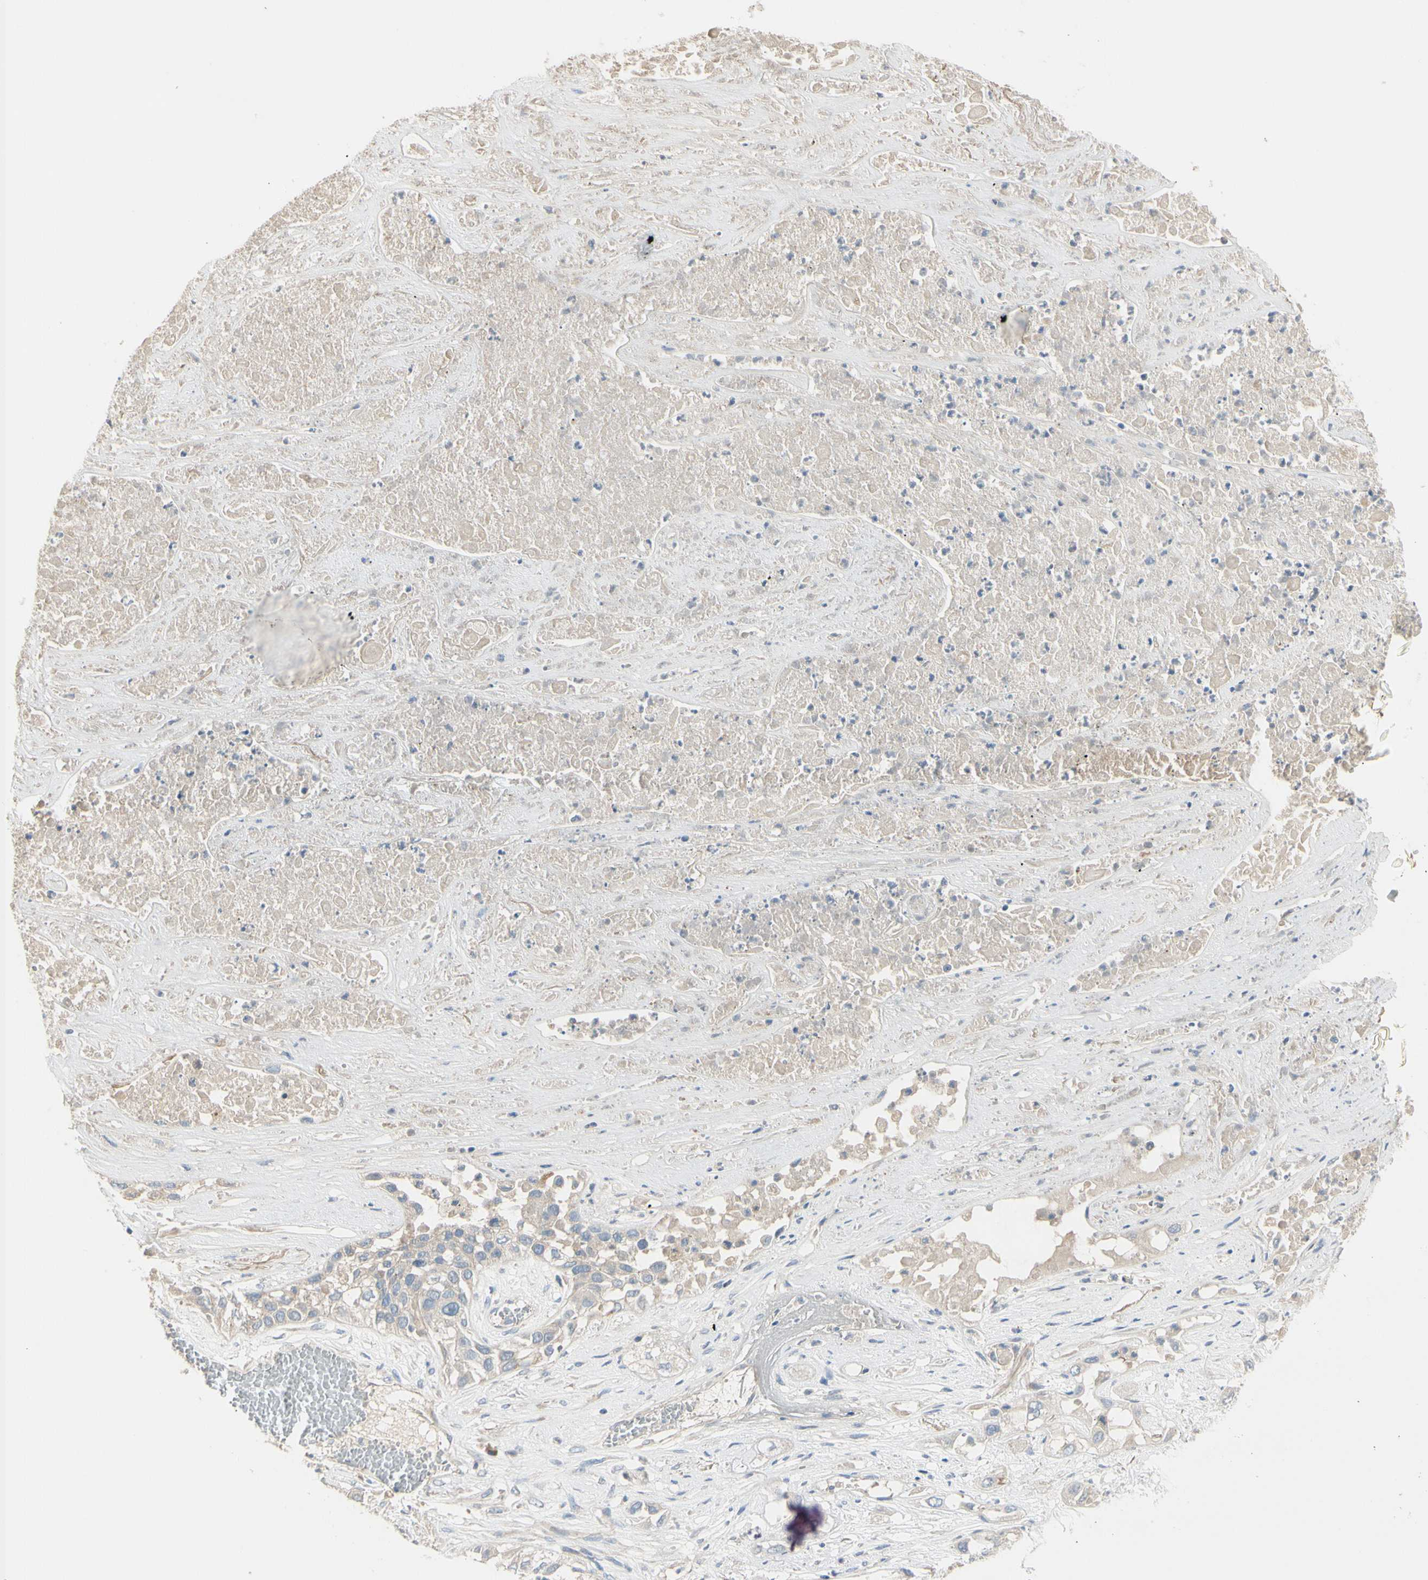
{"staining": {"intensity": "weak", "quantity": ">75%", "location": "cytoplasmic/membranous"}, "tissue": "lung cancer", "cell_type": "Tumor cells", "image_type": "cancer", "snomed": [{"axis": "morphology", "description": "Squamous cell carcinoma, NOS"}, {"axis": "topography", "description": "Lung"}], "caption": "Tumor cells demonstrate low levels of weak cytoplasmic/membranous expression in about >75% of cells in squamous cell carcinoma (lung).", "gene": "EPHA3", "patient": {"sex": "male", "age": 71}}